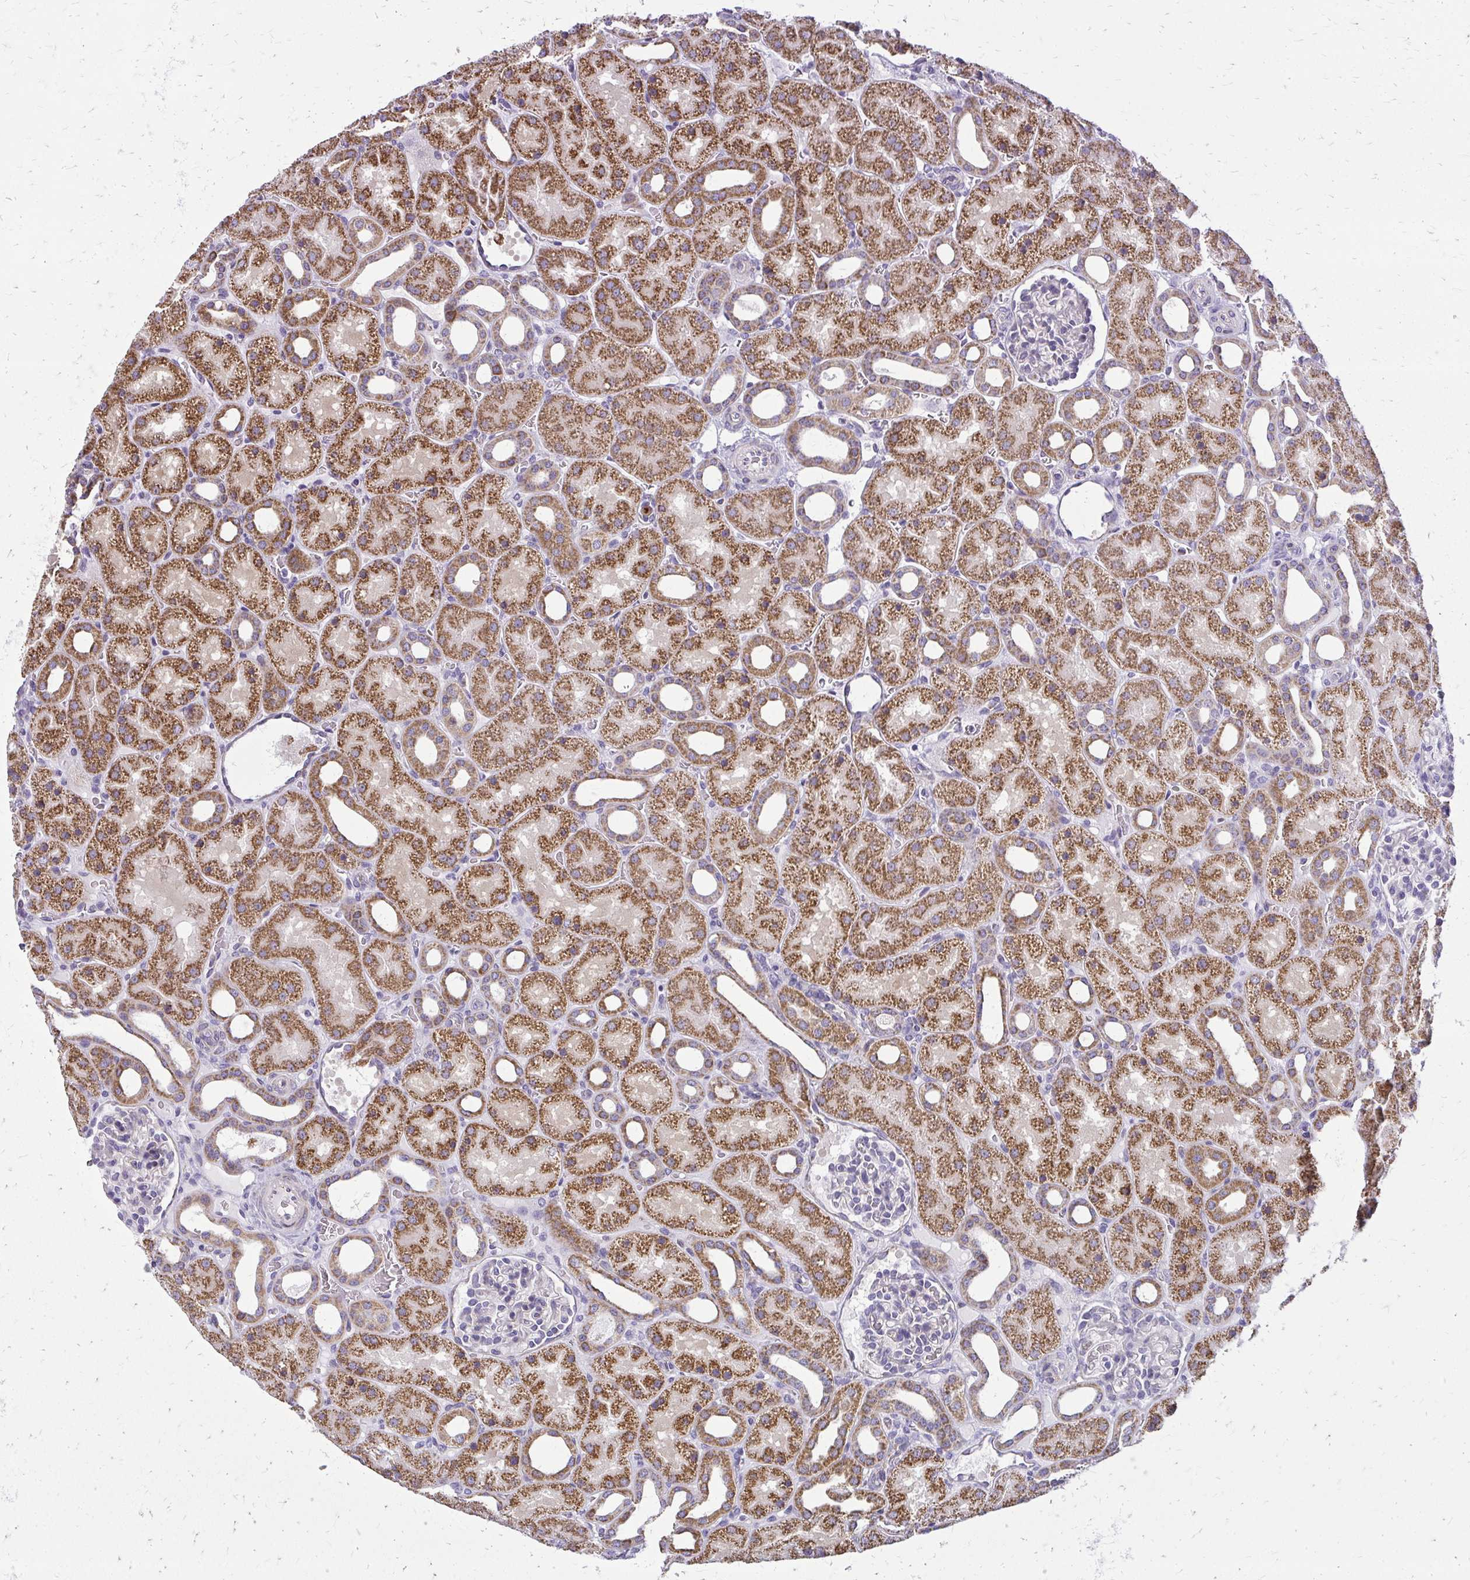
{"staining": {"intensity": "negative", "quantity": "none", "location": "none"}, "tissue": "kidney", "cell_type": "Cells in glomeruli", "image_type": "normal", "snomed": [{"axis": "morphology", "description": "Normal tissue, NOS"}, {"axis": "topography", "description": "Kidney"}], "caption": "An image of kidney stained for a protein reveals no brown staining in cells in glomeruli. (DAB immunohistochemistry (IHC), high magnification).", "gene": "IFIT1", "patient": {"sex": "male", "age": 2}}